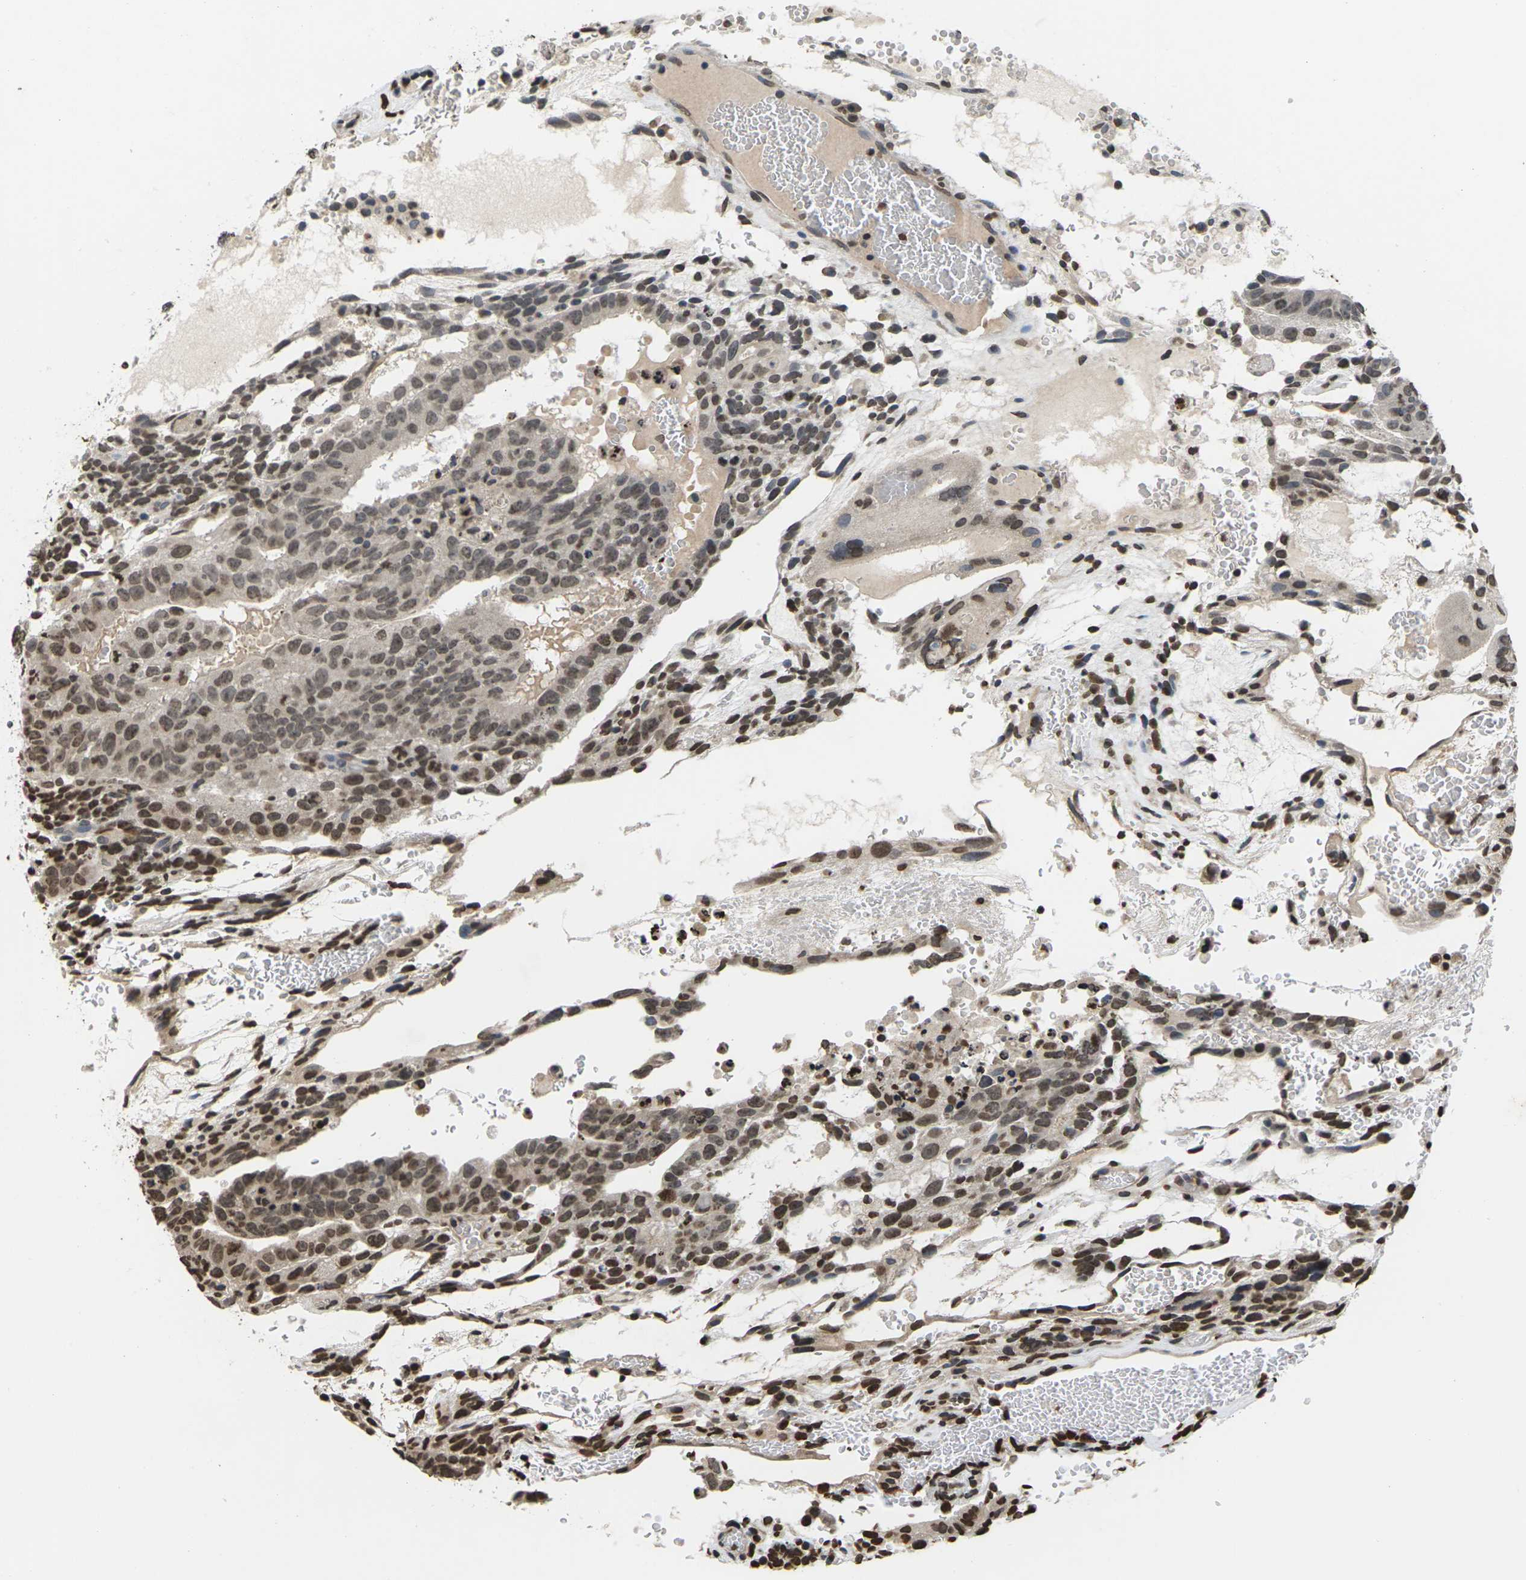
{"staining": {"intensity": "moderate", "quantity": ">75%", "location": "nuclear"}, "tissue": "testis cancer", "cell_type": "Tumor cells", "image_type": "cancer", "snomed": [{"axis": "morphology", "description": "Seminoma, NOS"}, {"axis": "morphology", "description": "Carcinoma, Embryonal, NOS"}, {"axis": "topography", "description": "Testis"}], "caption": "Protein expression analysis of testis cancer (seminoma) demonstrates moderate nuclear positivity in approximately >75% of tumor cells.", "gene": "EMSY", "patient": {"sex": "male", "age": 52}}